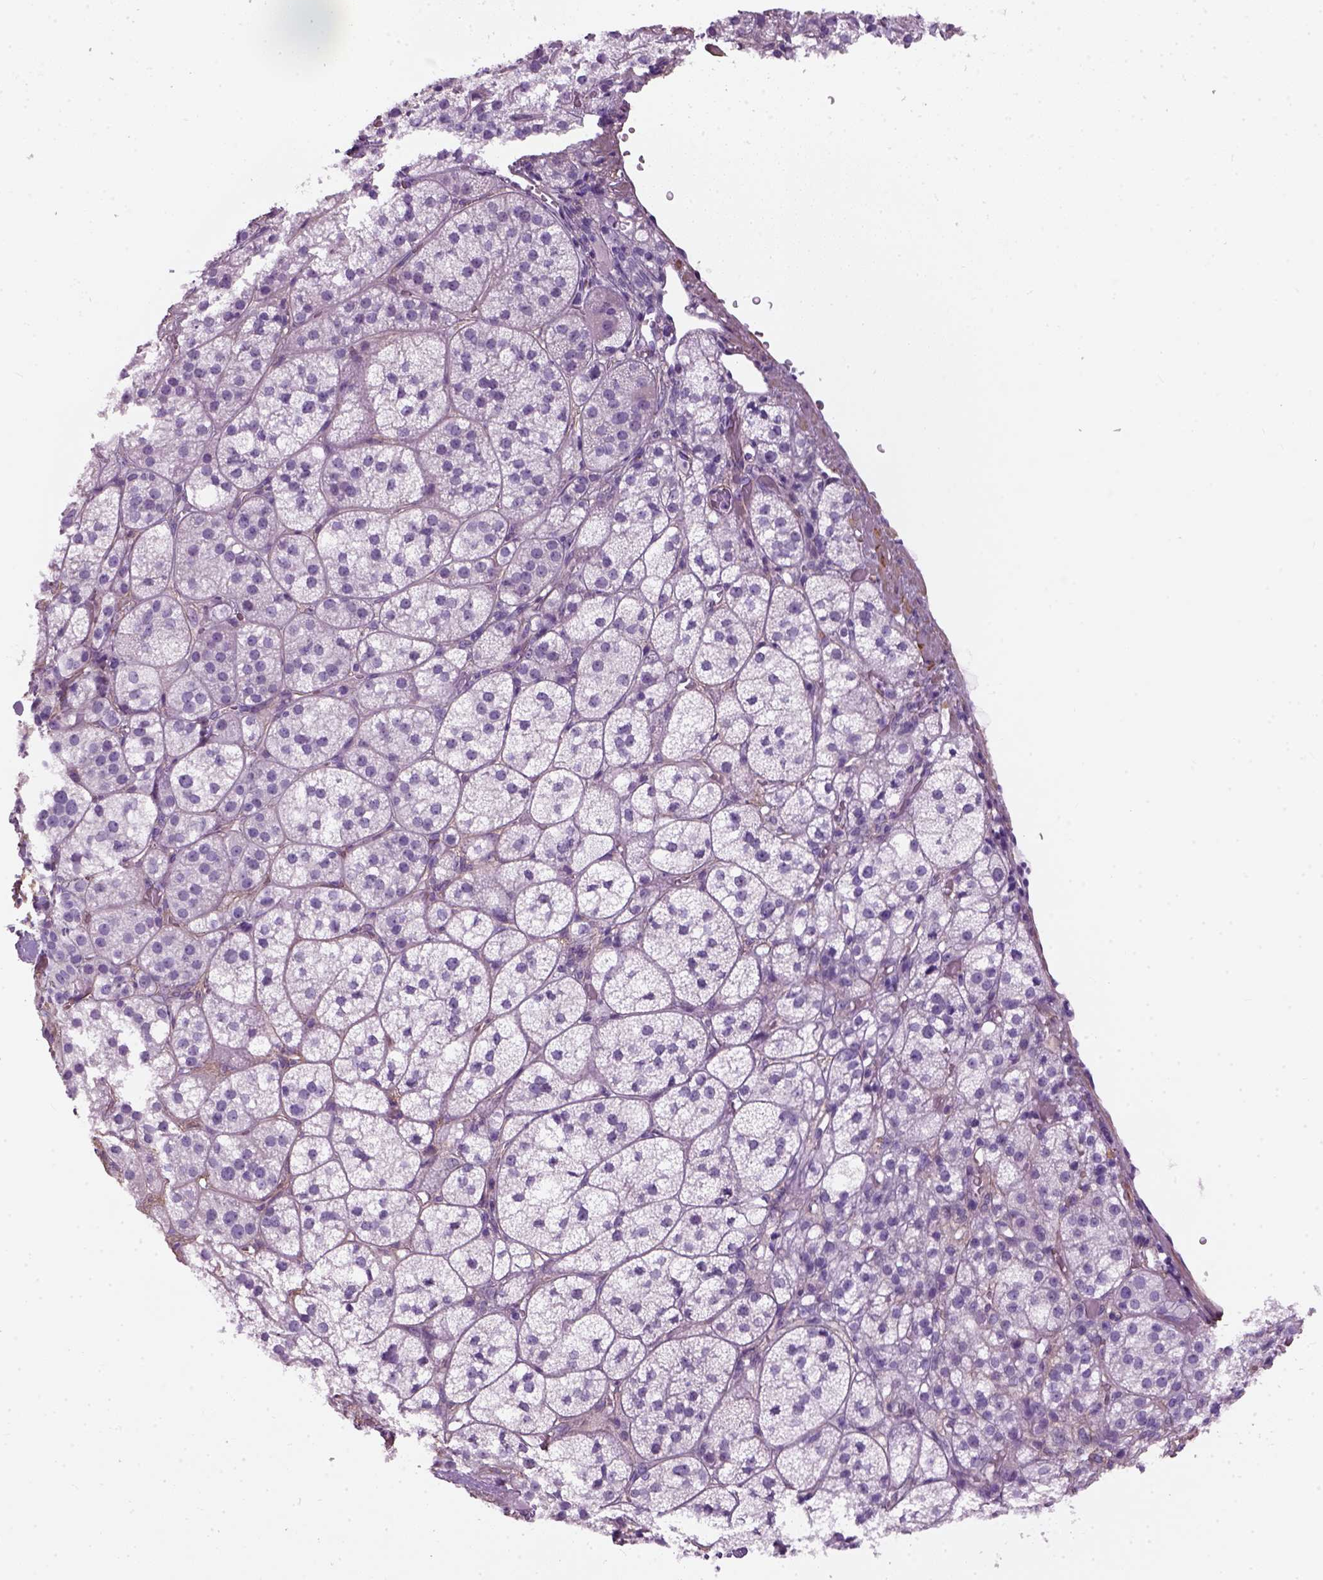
{"staining": {"intensity": "negative", "quantity": "none", "location": "none"}, "tissue": "adrenal gland", "cell_type": "Glandular cells", "image_type": "normal", "snomed": [{"axis": "morphology", "description": "Normal tissue, NOS"}, {"axis": "topography", "description": "Adrenal gland"}], "caption": "A high-resolution histopathology image shows immunohistochemistry (IHC) staining of benign adrenal gland, which shows no significant positivity in glandular cells.", "gene": "FAM161A", "patient": {"sex": "female", "age": 60}}